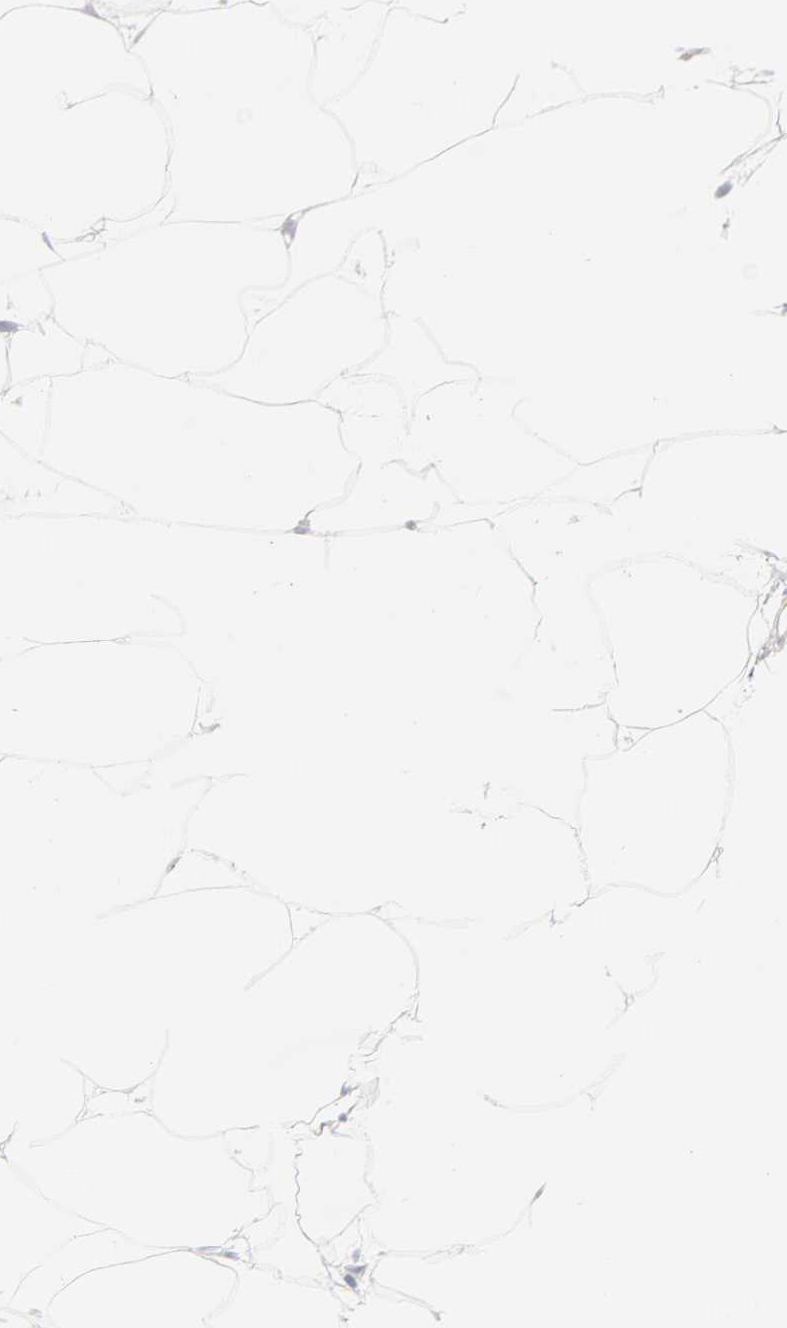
{"staining": {"intensity": "negative", "quantity": "none", "location": "none"}, "tissue": "adipose tissue", "cell_type": "Adipocytes", "image_type": "normal", "snomed": [{"axis": "morphology", "description": "Normal tissue, NOS"}, {"axis": "morphology", "description": "Duct carcinoma"}, {"axis": "topography", "description": "Breast"}, {"axis": "topography", "description": "Adipose tissue"}], "caption": "This is an immunohistochemistry (IHC) histopathology image of normal adipose tissue. There is no expression in adipocytes.", "gene": "ITGA5", "patient": {"sex": "female", "age": 37}}